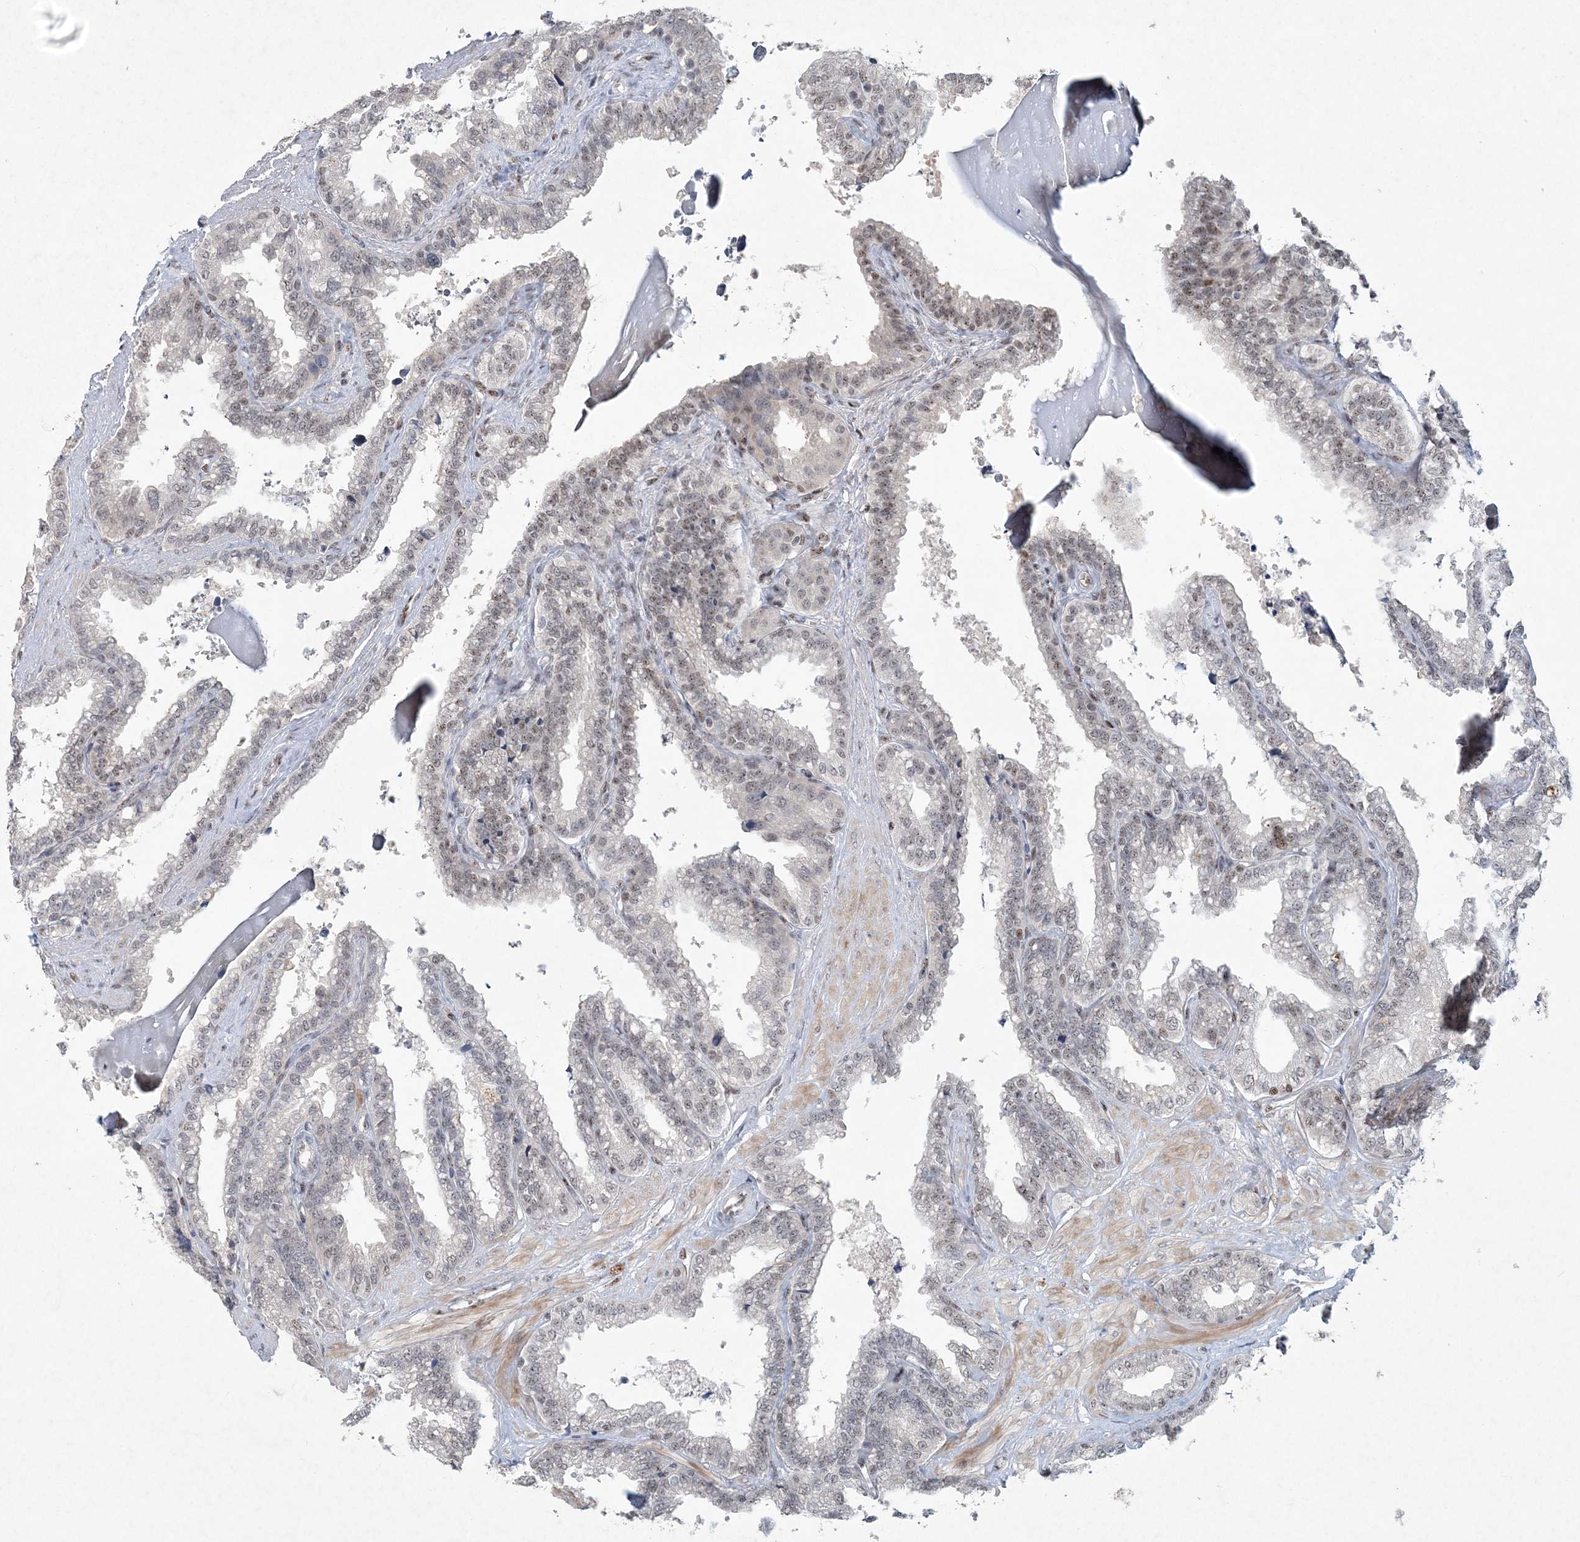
{"staining": {"intensity": "weak", "quantity": "<25%", "location": "nuclear"}, "tissue": "seminal vesicle", "cell_type": "Glandular cells", "image_type": "normal", "snomed": [{"axis": "morphology", "description": "Normal tissue, NOS"}, {"axis": "topography", "description": "Seminal veicle"}], "caption": "An image of seminal vesicle stained for a protein shows no brown staining in glandular cells.", "gene": "GIN1", "patient": {"sex": "male", "age": 46}}